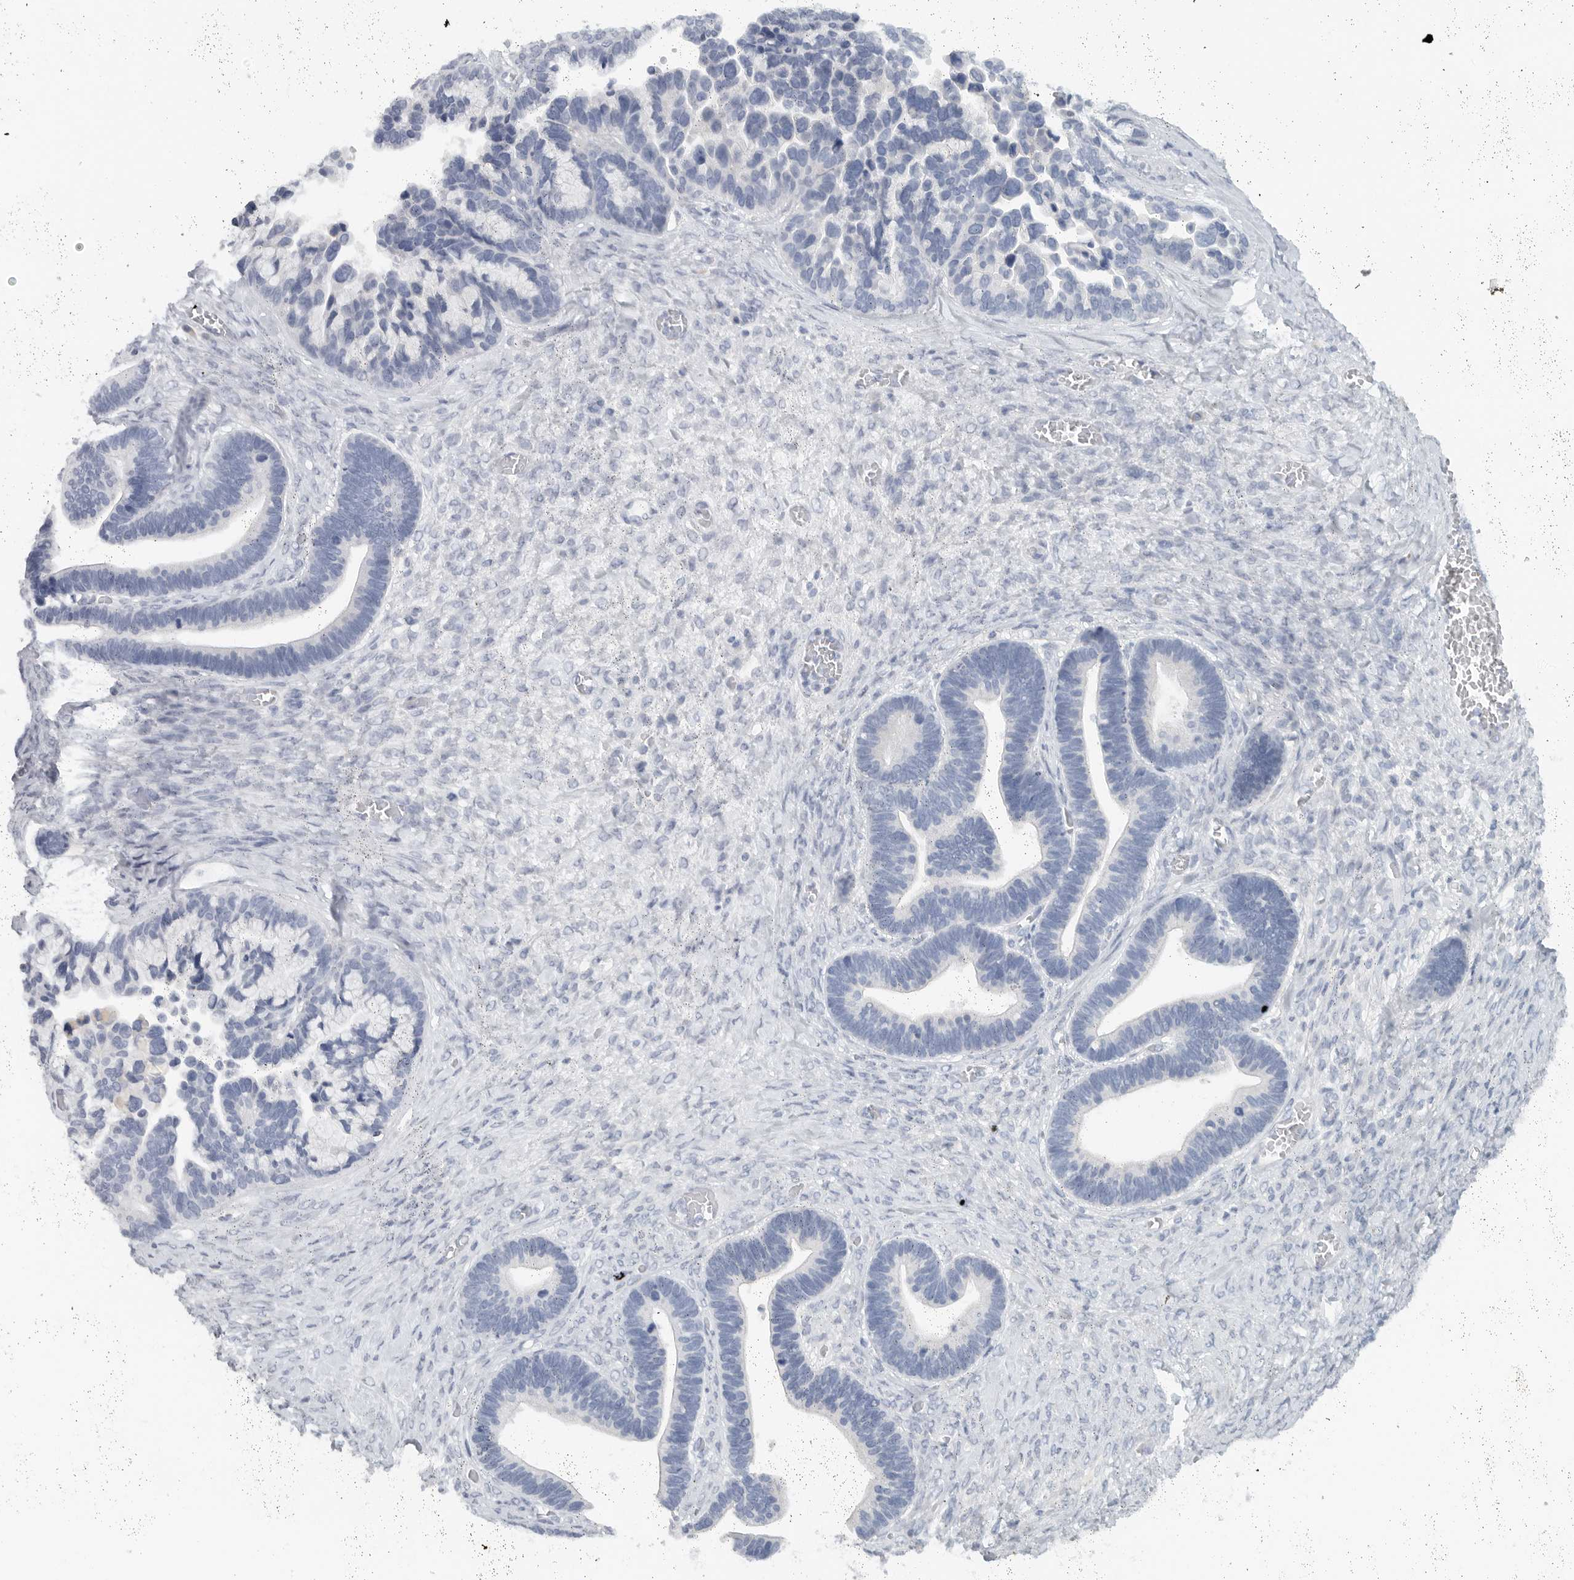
{"staining": {"intensity": "negative", "quantity": "none", "location": "none"}, "tissue": "ovarian cancer", "cell_type": "Tumor cells", "image_type": "cancer", "snomed": [{"axis": "morphology", "description": "Cystadenocarcinoma, serous, NOS"}, {"axis": "topography", "description": "Ovary"}], "caption": "DAB immunohistochemical staining of human serous cystadenocarcinoma (ovarian) demonstrates no significant expression in tumor cells. Brightfield microscopy of IHC stained with DAB (3,3'-diaminobenzidine) (brown) and hematoxylin (blue), captured at high magnification.", "gene": "PAM", "patient": {"sex": "female", "age": 56}}